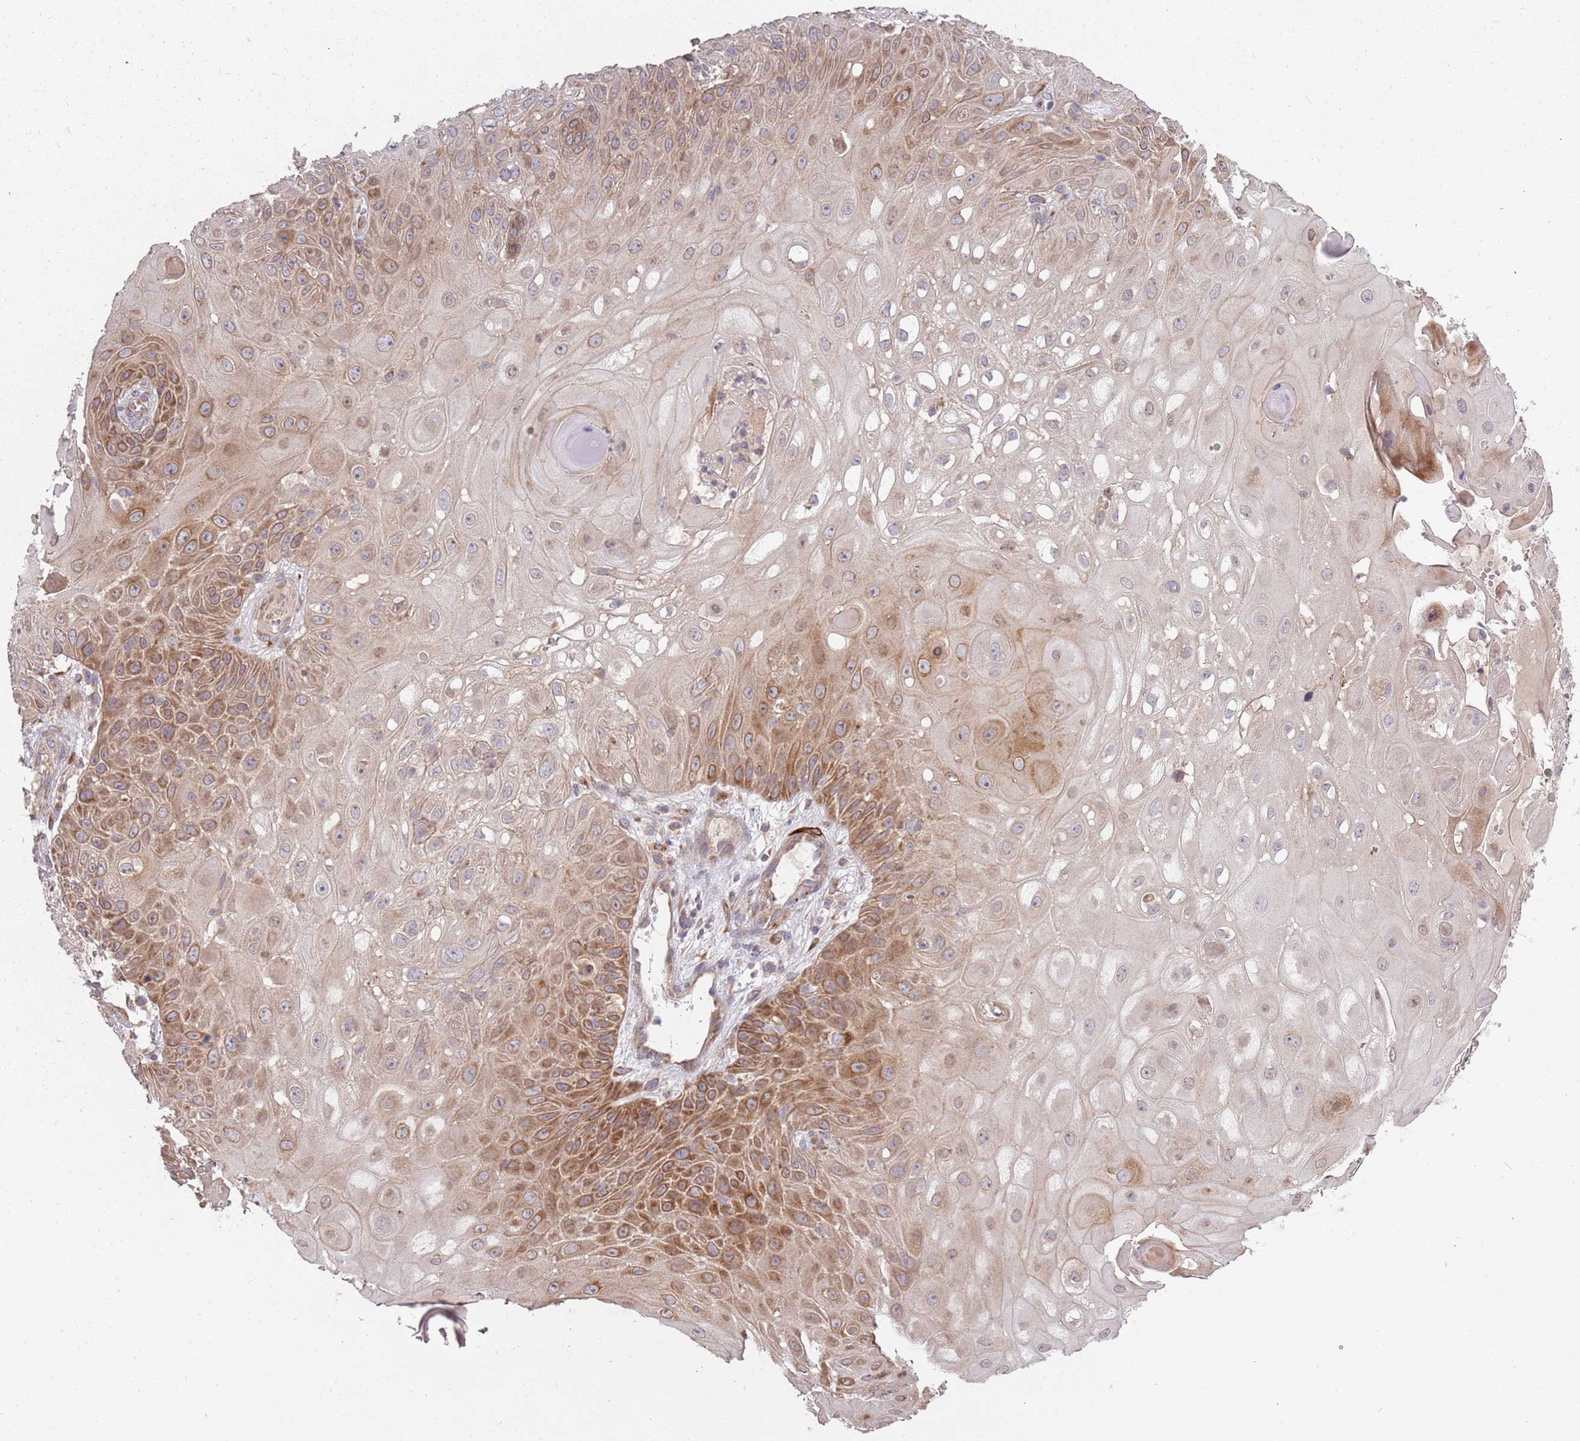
{"staining": {"intensity": "moderate", "quantity": "25%-75%", "location": "cytoplasmic/membranous"}, "tissue": "skin cancer", "cell_type": "Tumor cells", "image_type": "cancer", "snomed": [{"axis": "morphology", "description": "Normal tissue, NOS"}, {"axis": "morphology", "description": "Squamous cell carcinoma, NOS"}, {"axis": "topography", "description": "Skin"}, {"axis": "topography", "description": "Cartilage tissue"}], "caption": "Protein expression analysis of human skin cancer reveals moderate cytoplasmic/membranous staining in approximately 25%-75% of tumor cells.", "gene": "PLD6", "patient": {"sex": "female", "age": 79}}